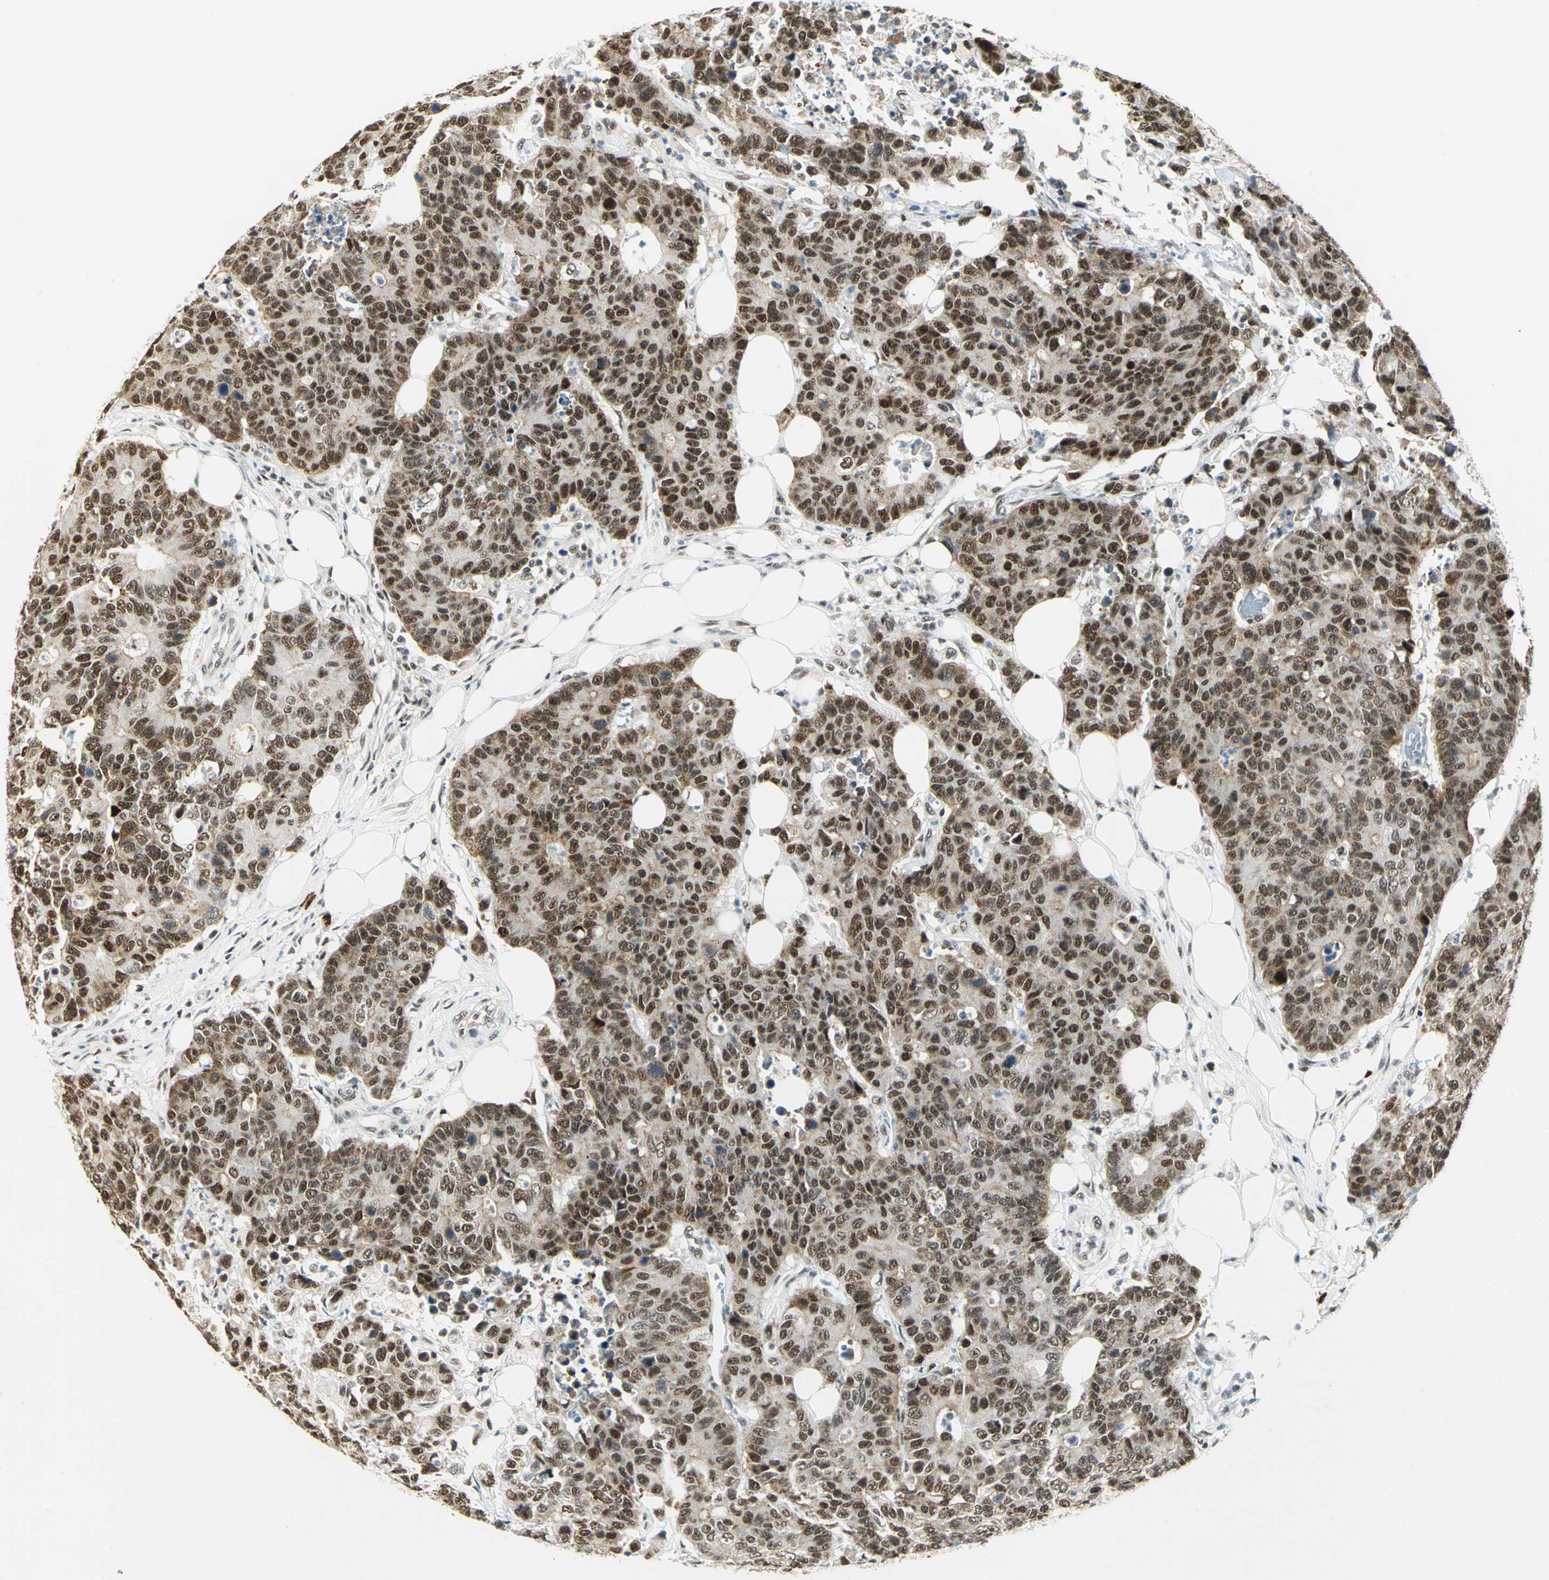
{"staining": {"intensity": "moderate", "quantity": ">75%", "location": "nuclear"}, "tissue": "colorectal cancer", "cell_type": "Tumor cells", "image_type": "cancer", "snomed": [{"axis": "morphology", "description": "Adenocarcinoma, NOS"}, {"axis": "topography", "description": "Colon"}], "caption": "Immunohistochemical staining of human colorectal cancer demonstrates medium levels of moderate nuclear staining in approximately >75% of tumor cells. The staining was performed using DAB, with brown indicating positive protein expression. Nuclei are stained blue with hematoxylin.", "gene": "CCNT1", "patient": {"sex": "female", "age": 86}}